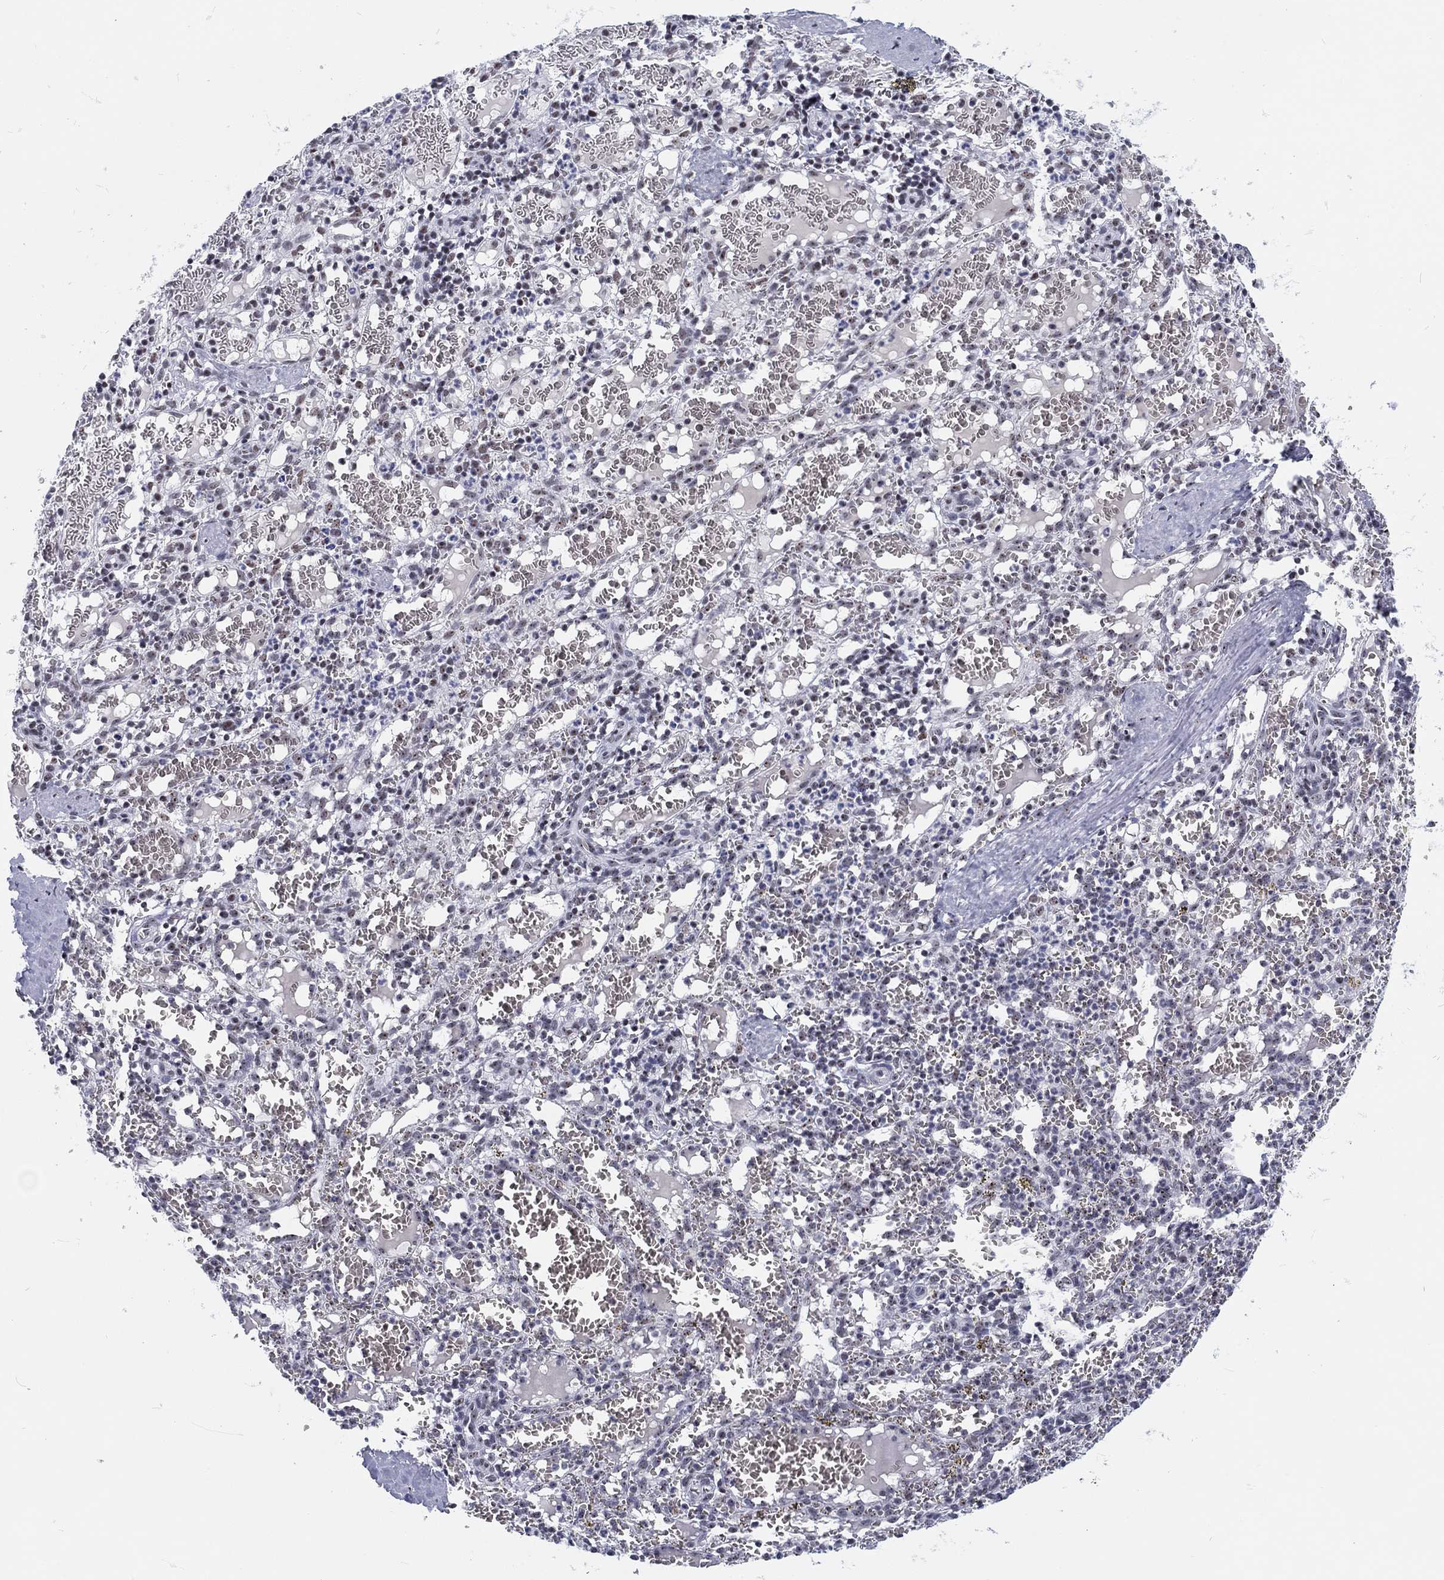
{"staining": {"intensity": "negative", "quantity": "none", "location": "none"}, "tissue": "spleen", "cell_type": "Cells in red pulp", "image_type": "normal", "snomed": [{"axis": "morphology", "description": "Normal tissue, NOS"}, {"axis": "topography", "description": "Spleen"}], "caption": "The immunohistochemistry image has no significant staining in cells in red pulp of spleen.", "gene": "MAPK8IP1", "patient": {"sex": "male", "age": 11}}